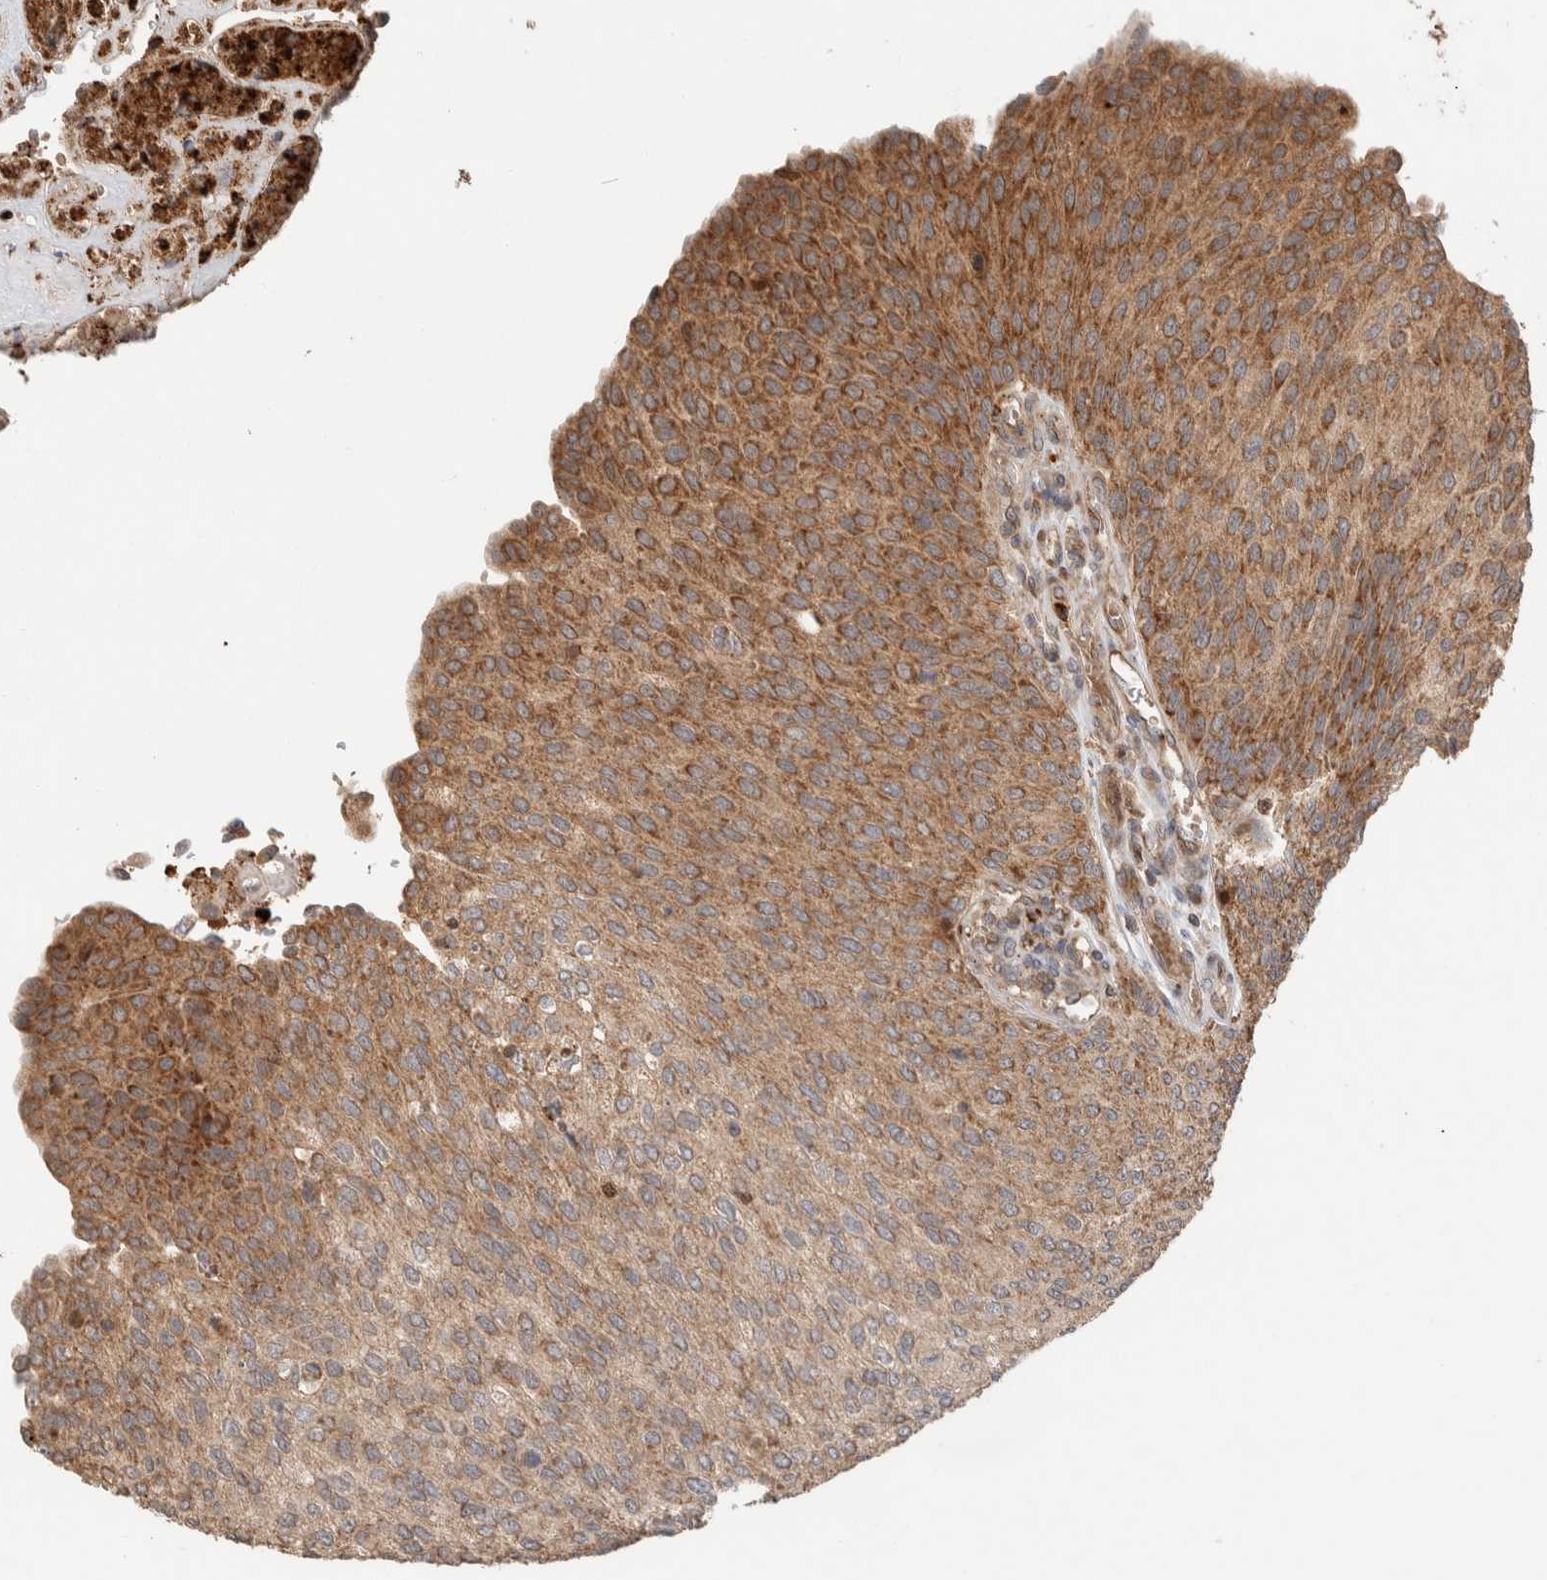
{"staining": {"intensity": "moderate", "quantity": ">75%", "location": "cytoplasmic/membranous"}, "tissue": "urothelial cancer", "cell_type": "Tumor cells", "image_type": "cancer", "snomed": [{"axis": "morphology", "description": "Urothelial carcinoma, Low grade"}, {"axis": "topography", "description": "Urinary bladder"}], "caption": "Urothelial carcinoma (low-grade) stained with a brown dye exhibits moderate cytoplasmic/membranous positive positivity in approximately >75% of tumor cells.", "gene": "VPS53", "patient": {"sex": "female", "age": 79}}